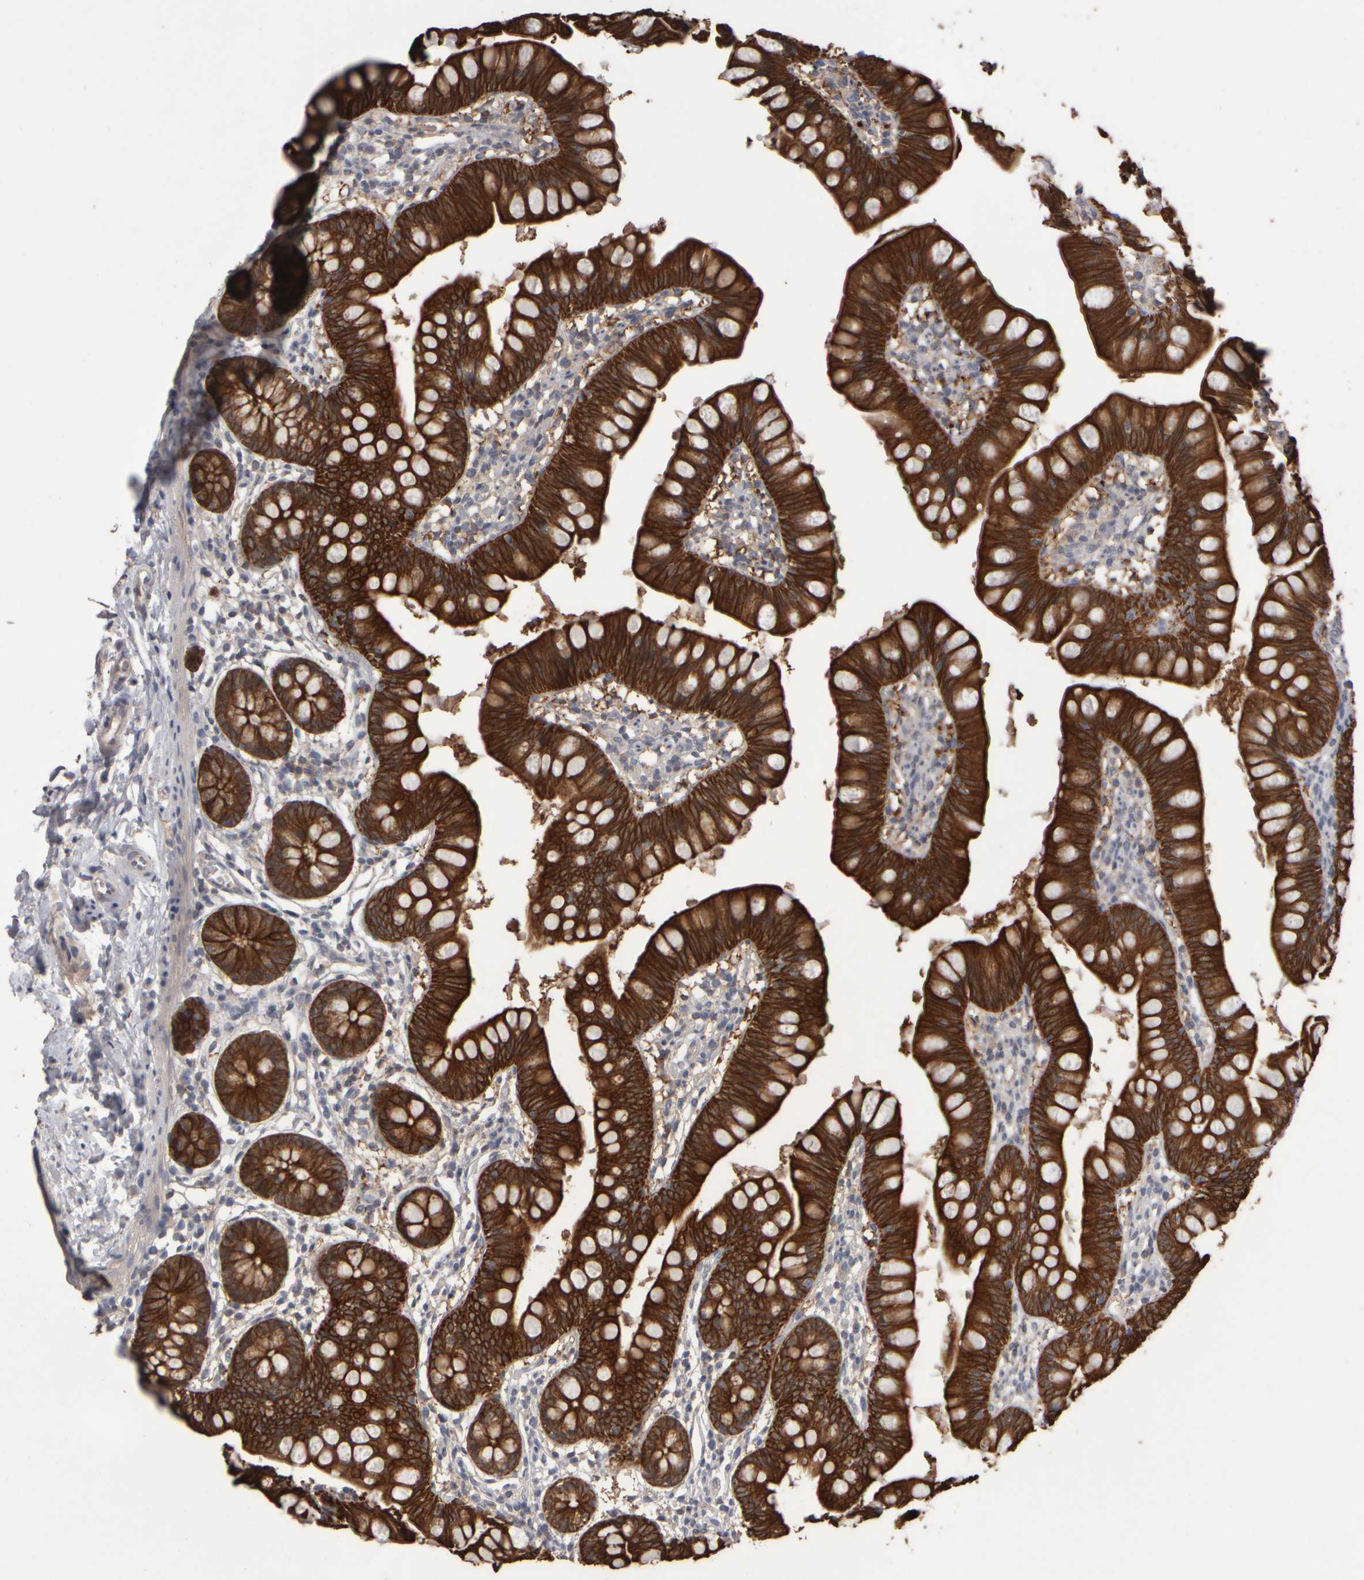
{"staining": {"intensity": "strong", "quantity": ">75%", "location": "cytoplasmic/membranous"}, "tissue": "small intestine", "cell_type": "Glandular cells", "image_type": "normal", "snomed": [{"axis": "morphology", "description": "Normal tissue, NOS"}, {"axis": "topography", "description": "Small intestine"}], "caption": "An image of small intestine stained for a protein exhibits strong cytoplasmic/membranous brown staining in glandular cells.", "gene": "EPHX2", "patient": {"sex": "male", "age": 7}}